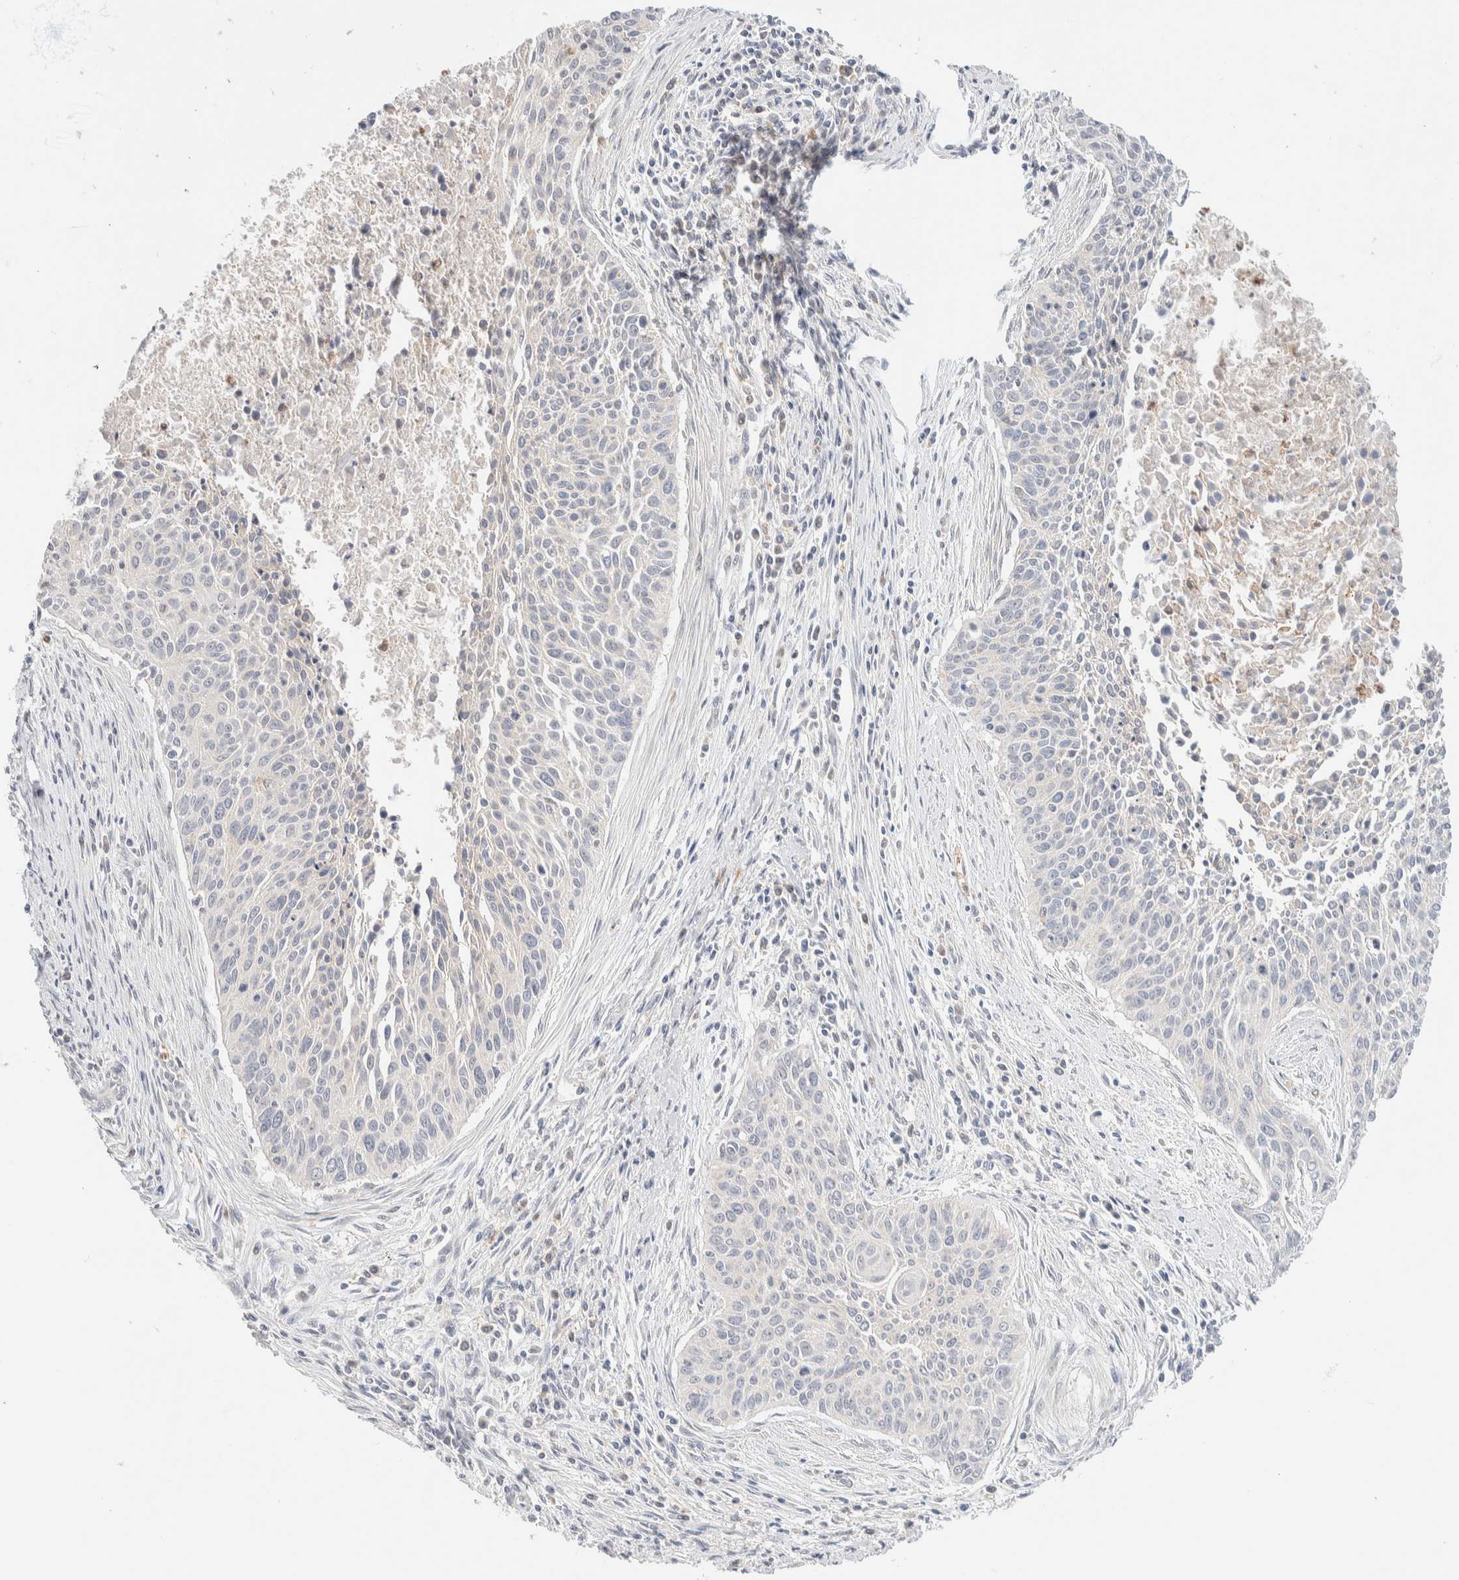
{"staining": {"intensity": "negative", "quantity": "none", "location": "none"}, "tissue": "cervical cancer", "cell_type": "Tumor cells", "image_type": "cancer", "snomed": [{"axis": "morphology", "description": "Squamous cell carcinoma, NOS"}, {"axis": "topography", "description": "Cervix"}], "caption": "An immunohistochemistry photomicrograph of cervical cancer (squamous cell carcinoma) is shown. There is no staining in tumor cells of cervical cancer (squamous cell carcinoma). Brightfield microscopy of immunohistochemistry stained with DAB (brown) and hematoxylin (blue), captured at high magnification.", "gene": "HDHD3", "patient": {"sex": "female", "age": 55}}